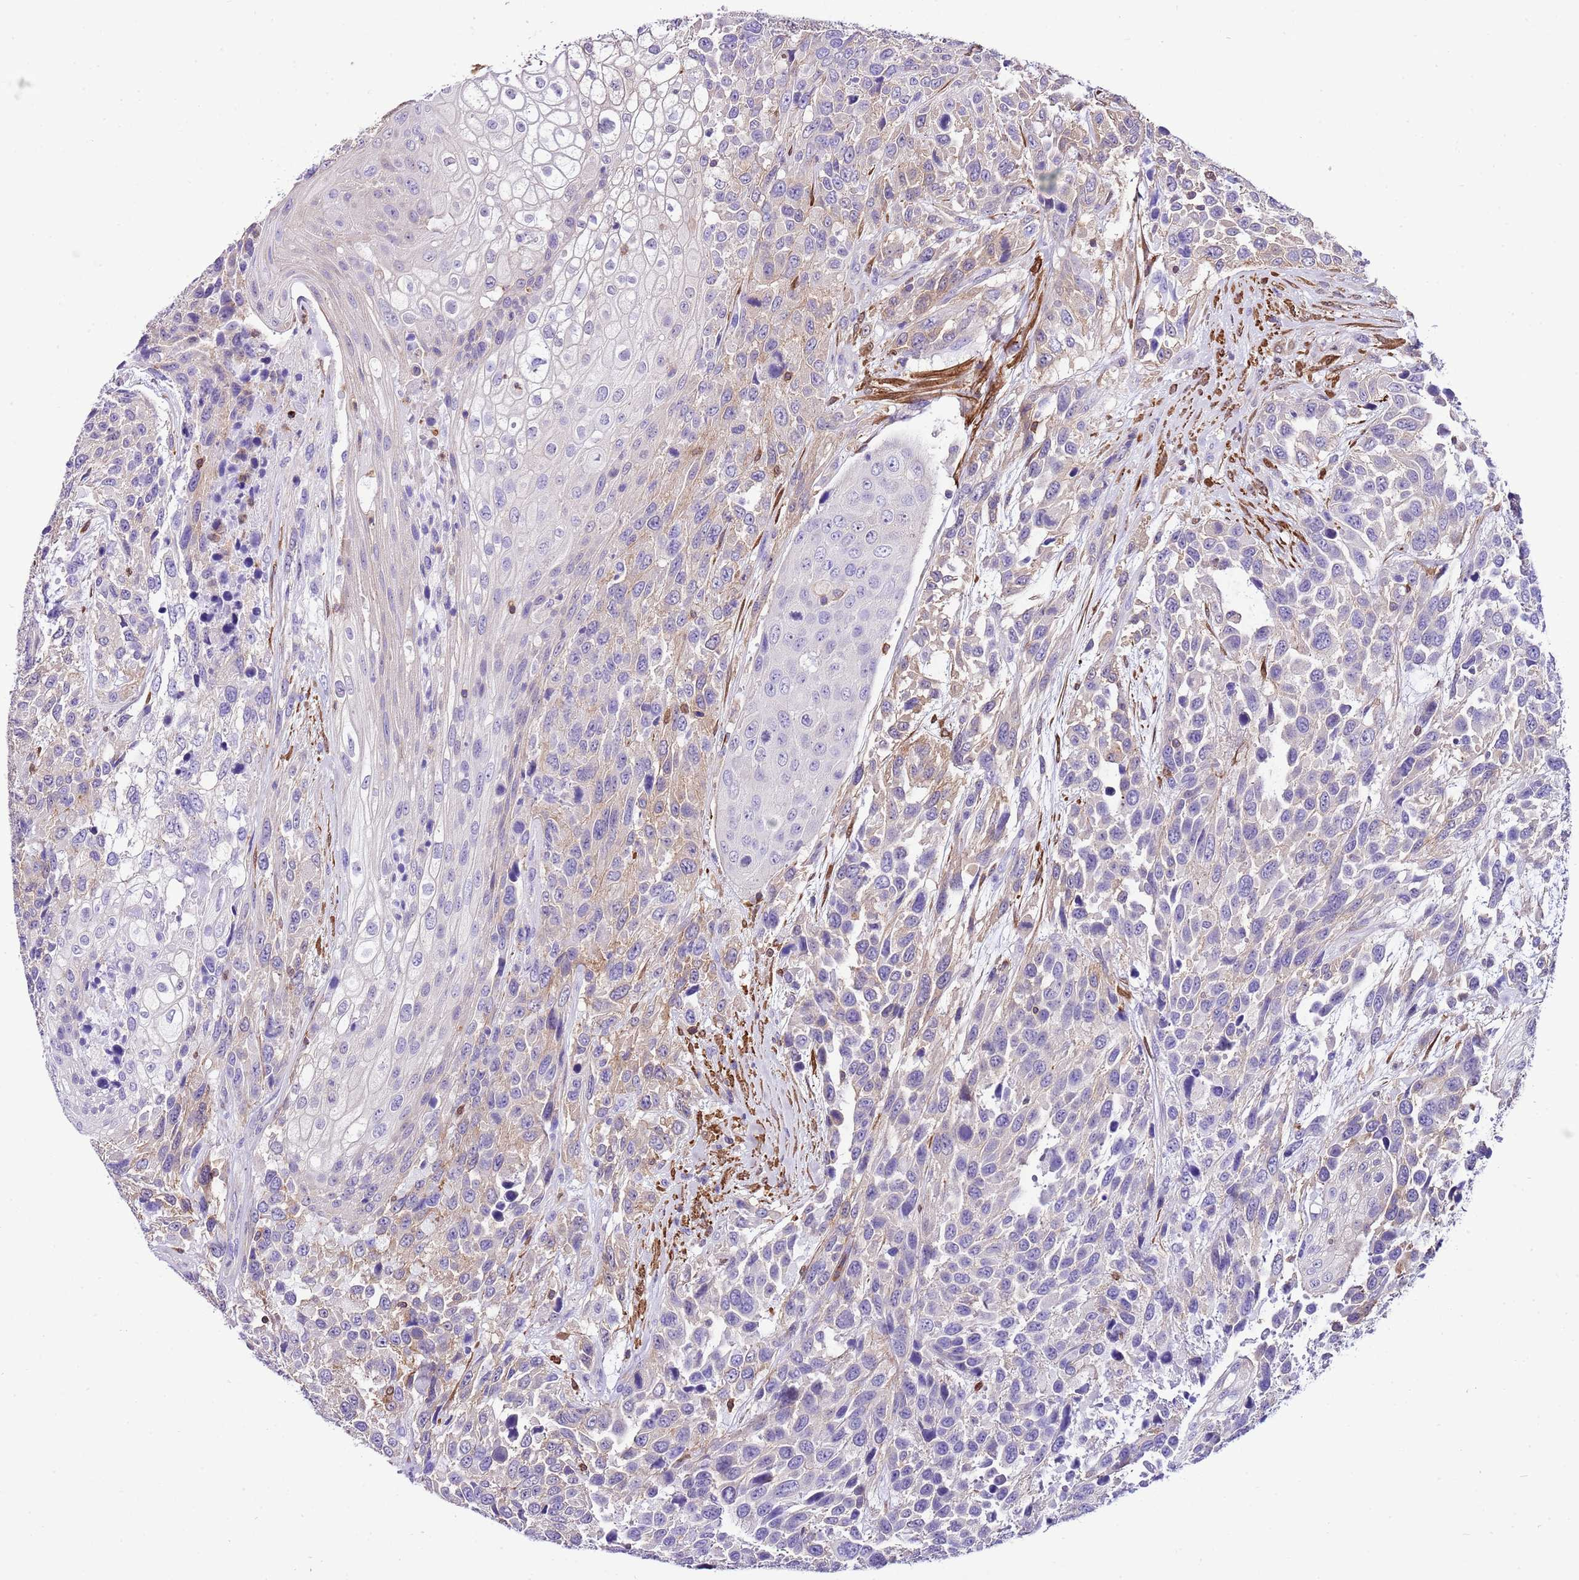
{"staining": {"intensity": "weak", "quantity": "<25%", "location": "cytoplasmic/membranous"}, "tissue": "urothelial cancer", "cell_type": "Tumor cells", "image_type": "cancer", "snomed": [{"axis": "morphology", "description": "Urothelial carcinoma, High grade"}, {"axis": "topography", "description": "Urinary bladder"}], "caption": "Urothelial cancer stained for a protein using IHC reveals no expression tumor cells.", "gene": "CNN2", "patient": {"sex": "female", "age": 70}}